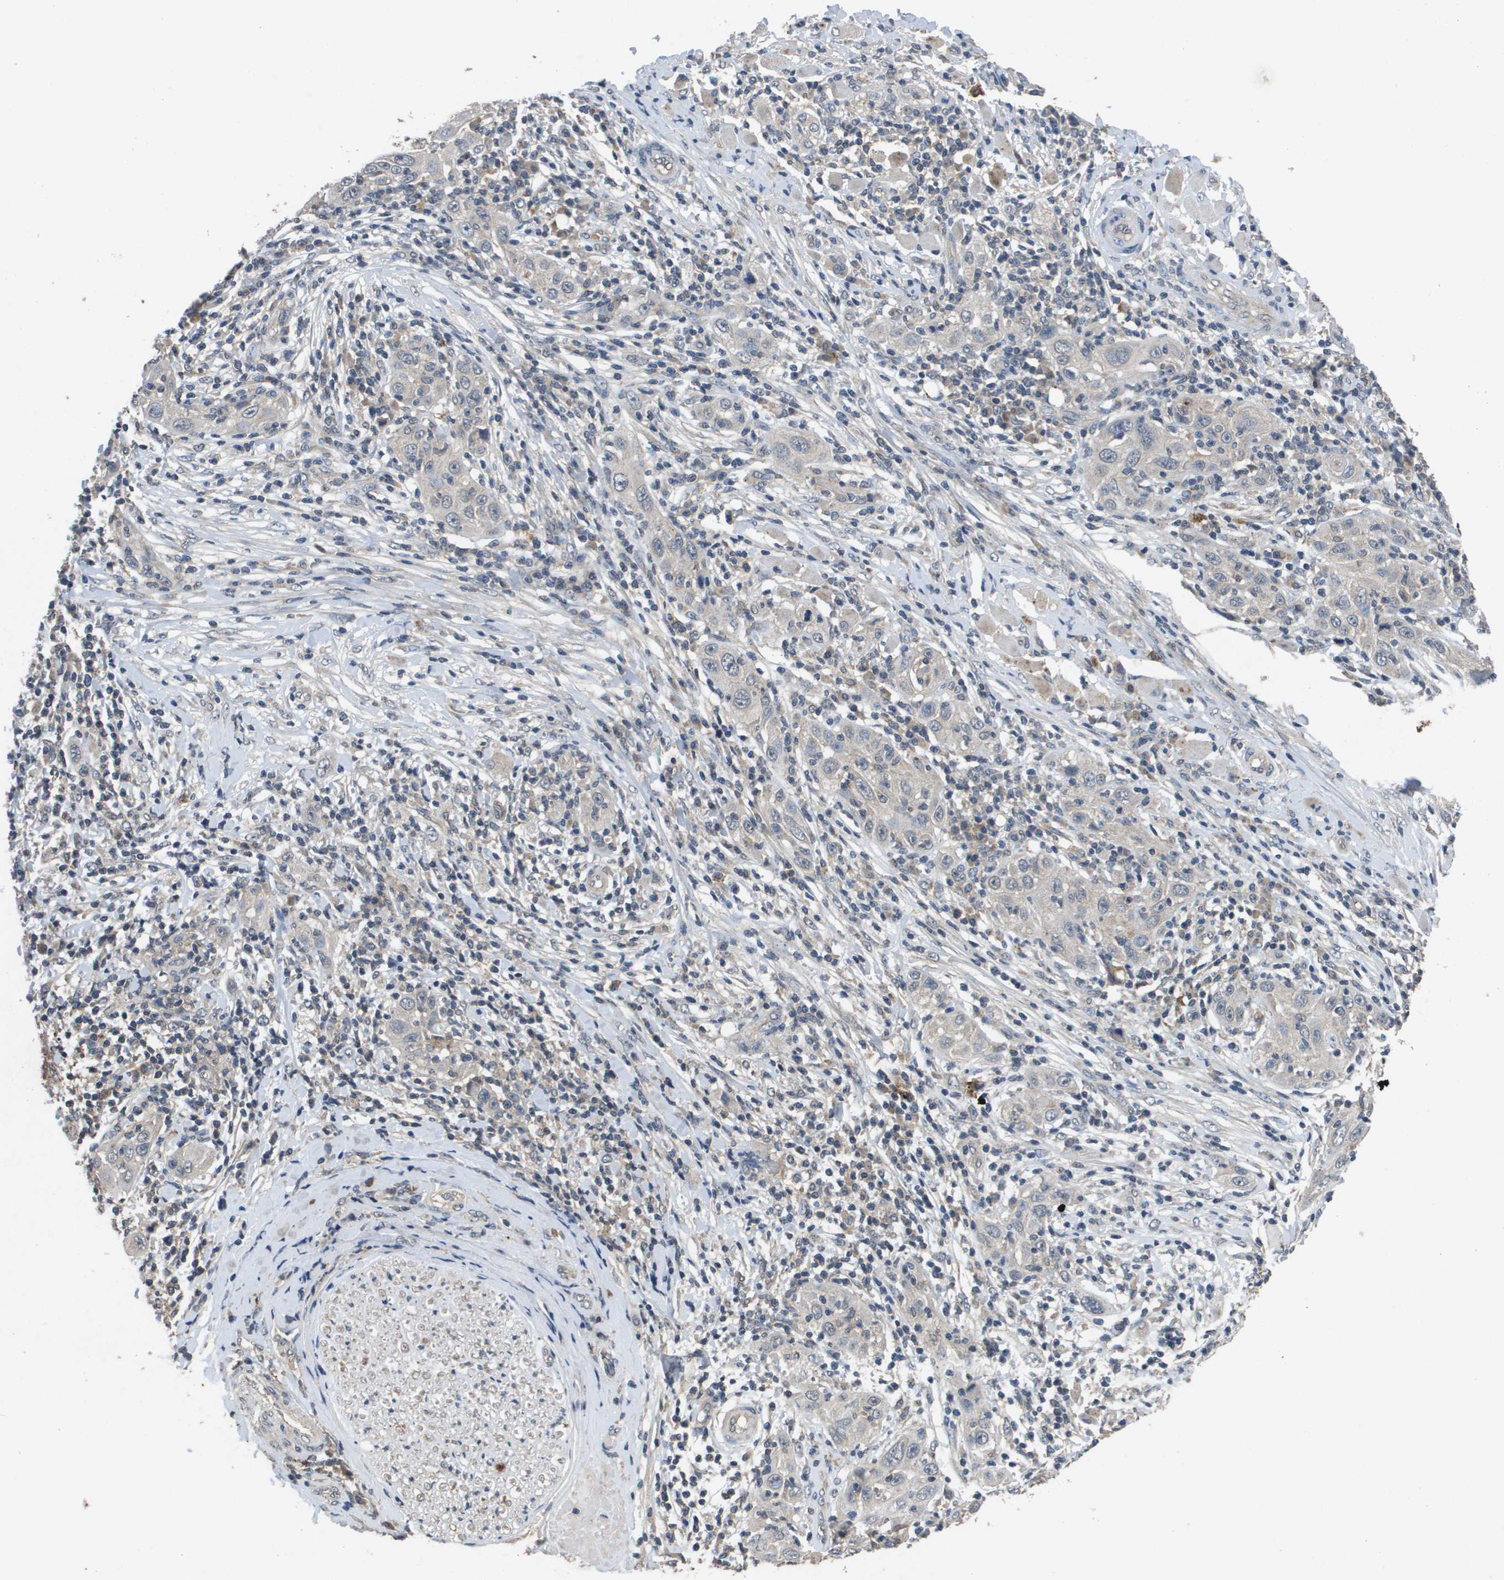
{"staining": {"intensity": "negative", "quantity": "none", "location": "none"}, "tissue": "skin cancer", "cell_type": "Tumor cells", "image_type": "cancer", "snomed": [{"axis": "morphology", "description": "Squamous cell carcinoma, NOS"}, {"axis": "topography", "description": "Skin"}], "caption": "DAB (3,3'-diaminobenzidine) immunohistochemical staining of human skin squamous cell carcinoma shows no significant expression in tumor cells.", "gene": "PROC", "patient": {"sex": "female", "age": 88}}